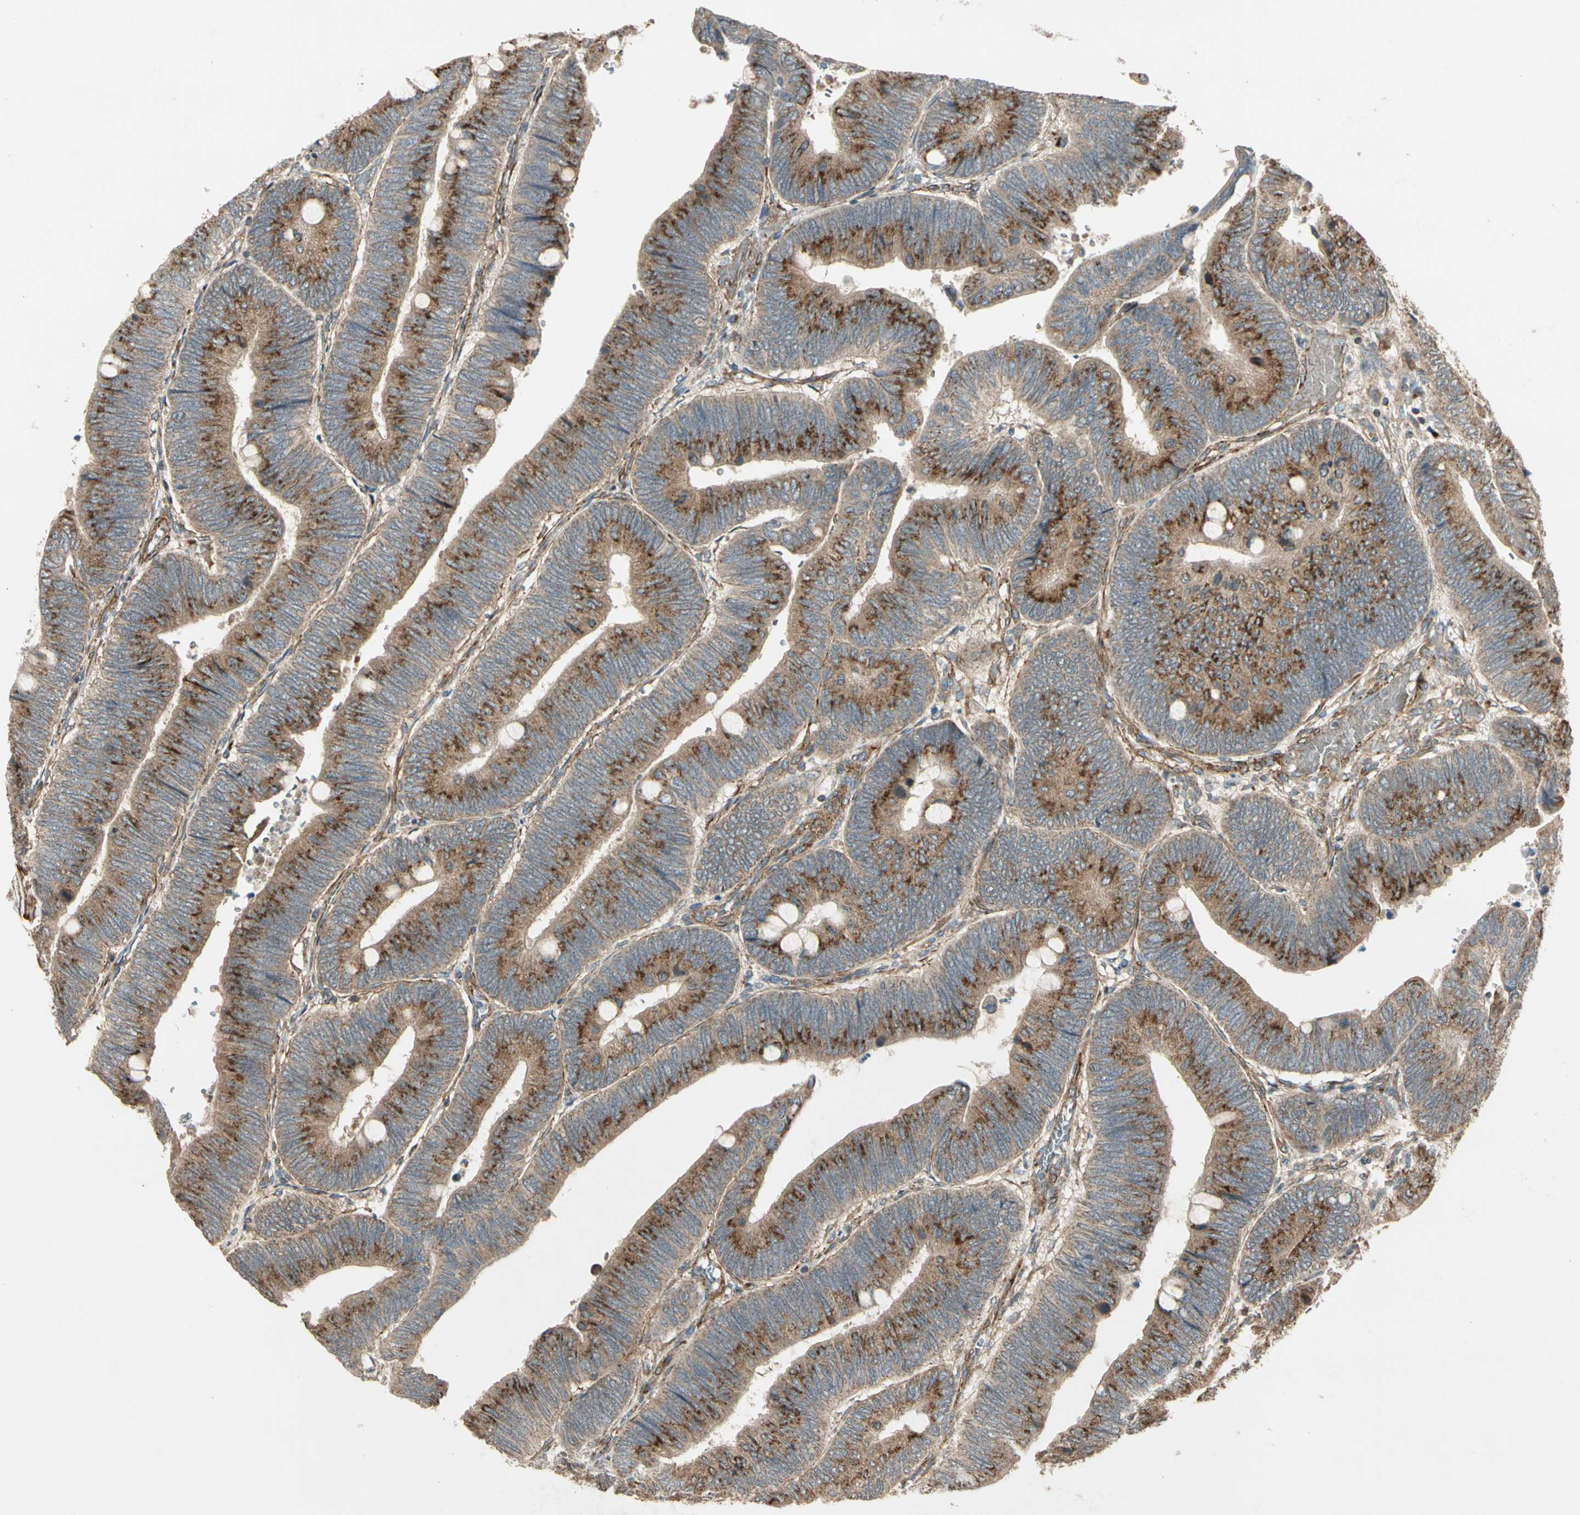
{"staining": {"intensity": "strong", "quantity": ">75%", "location": "cytoplasmic/membranous"}, "tissue": "colorectal cancer", "cell_type": "Tumor cells", "image_type": "cancer", "snomed": [{"axis": "morphology", "description": "Normal tissue, NOS"}, {"axis": "morphology", "description": "Adenocarcinoma, NOS"}, {"axis": "topography", "description": "Rectum"}, {"axis": "topography", "description": "Peripheral nerve tissue"}], "caption": "Strong cytoplasmic/membranous positivity for a protein is appreciated in about >75% of tumor cells of colorectal cancer using IHC.", "gene": "GCK", "patient": {"sex": "male", "age": 92}}